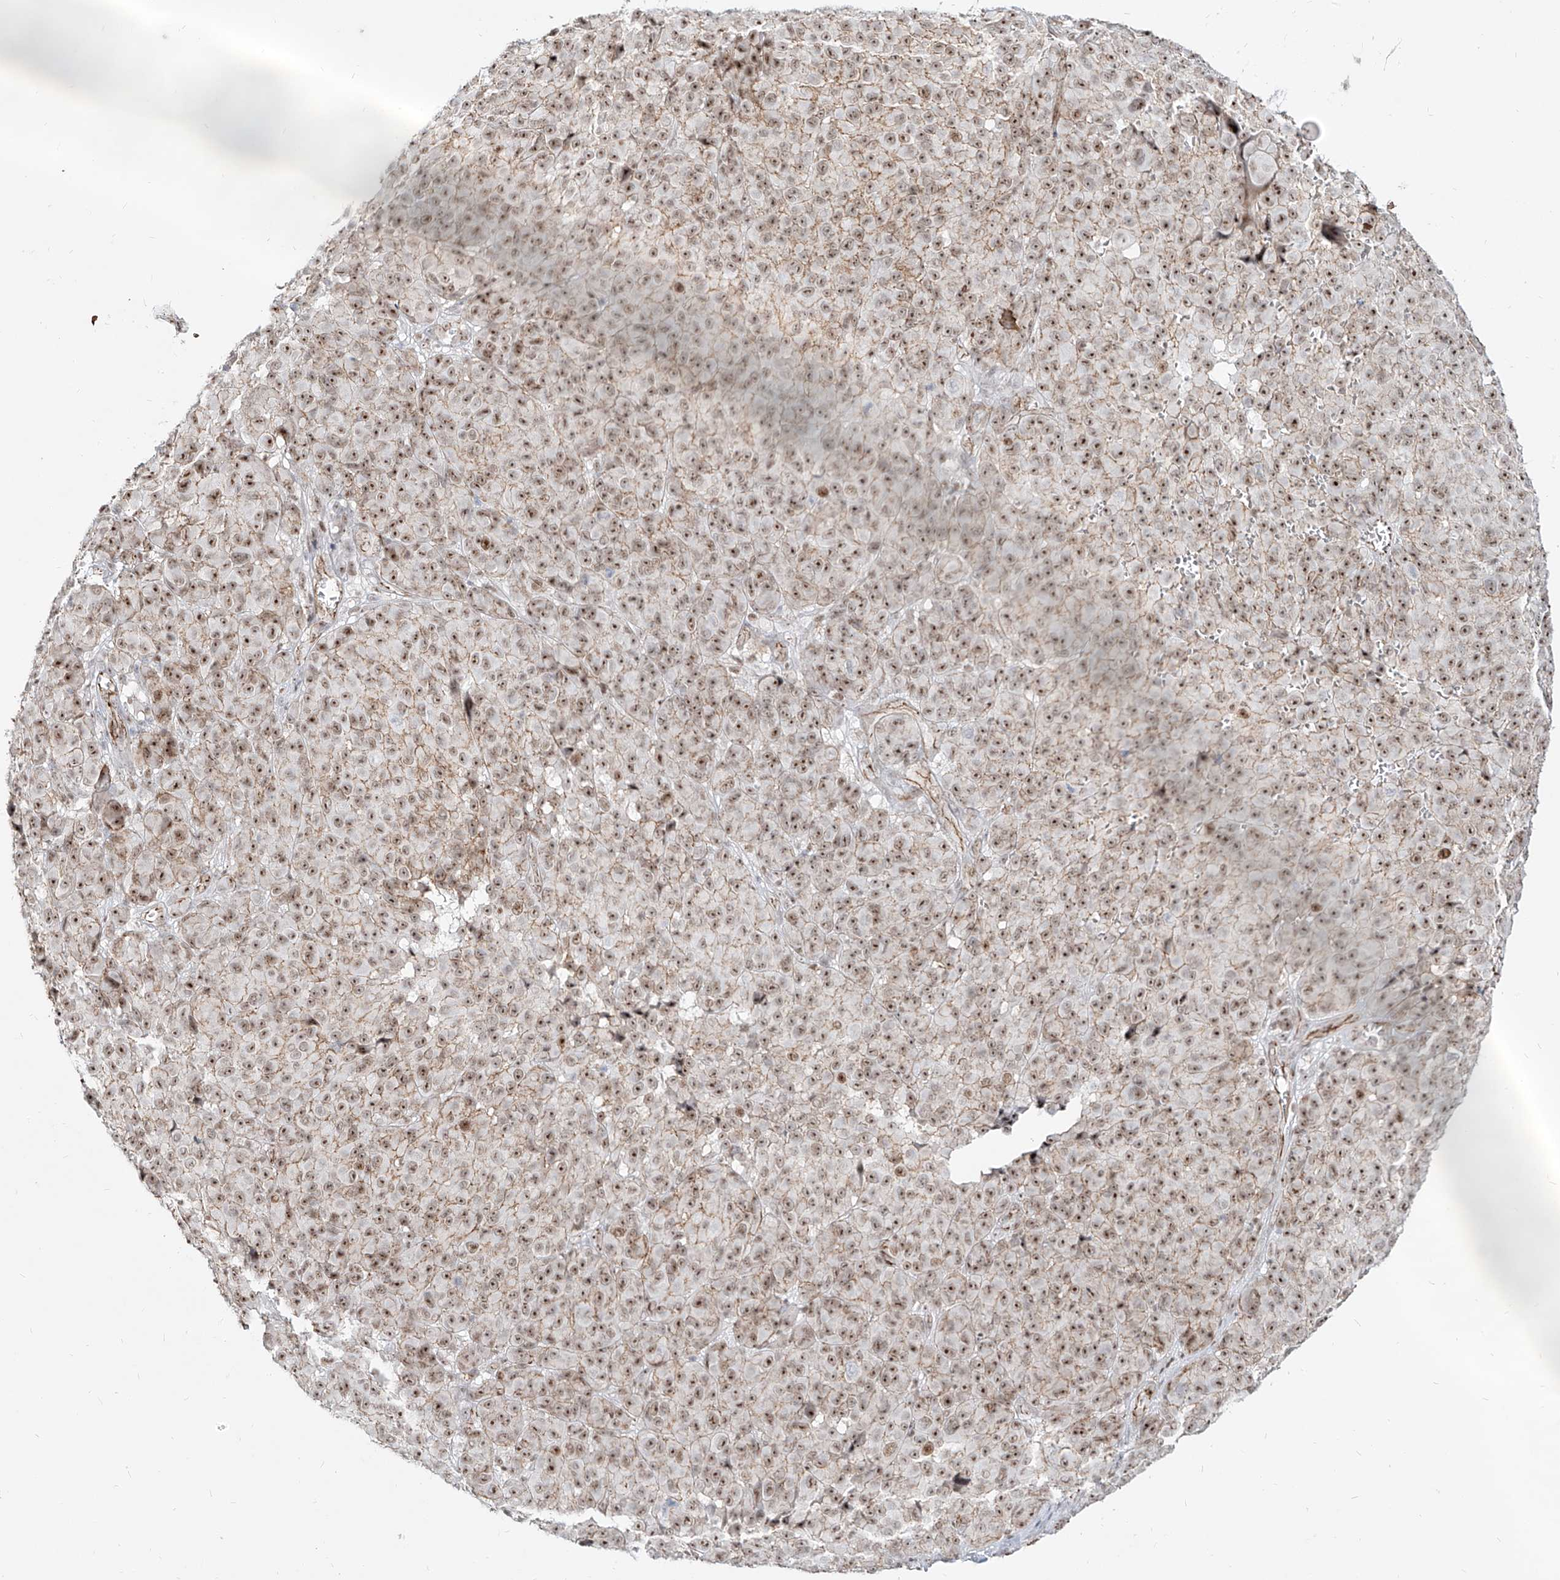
{"staining": {"intensity": "strong", "quantity": ">75%", "location": "nuclear"}, "tissue": "melanoma", "cell_type": "Tumor cells", "image_type": "cancer", "snomed": [{"axis": "morphology", "description": "Malignant melanoma, NOS"}, {"axis": "topography", "description": "Skin"}], "caption": "This image demonstrates IHC staining of human melanoma, with high strong nuclear positivity in approximately >75% of tumor cells.", "gene": "ZNF710", "patient": {"sex": "male", "age": 73}}